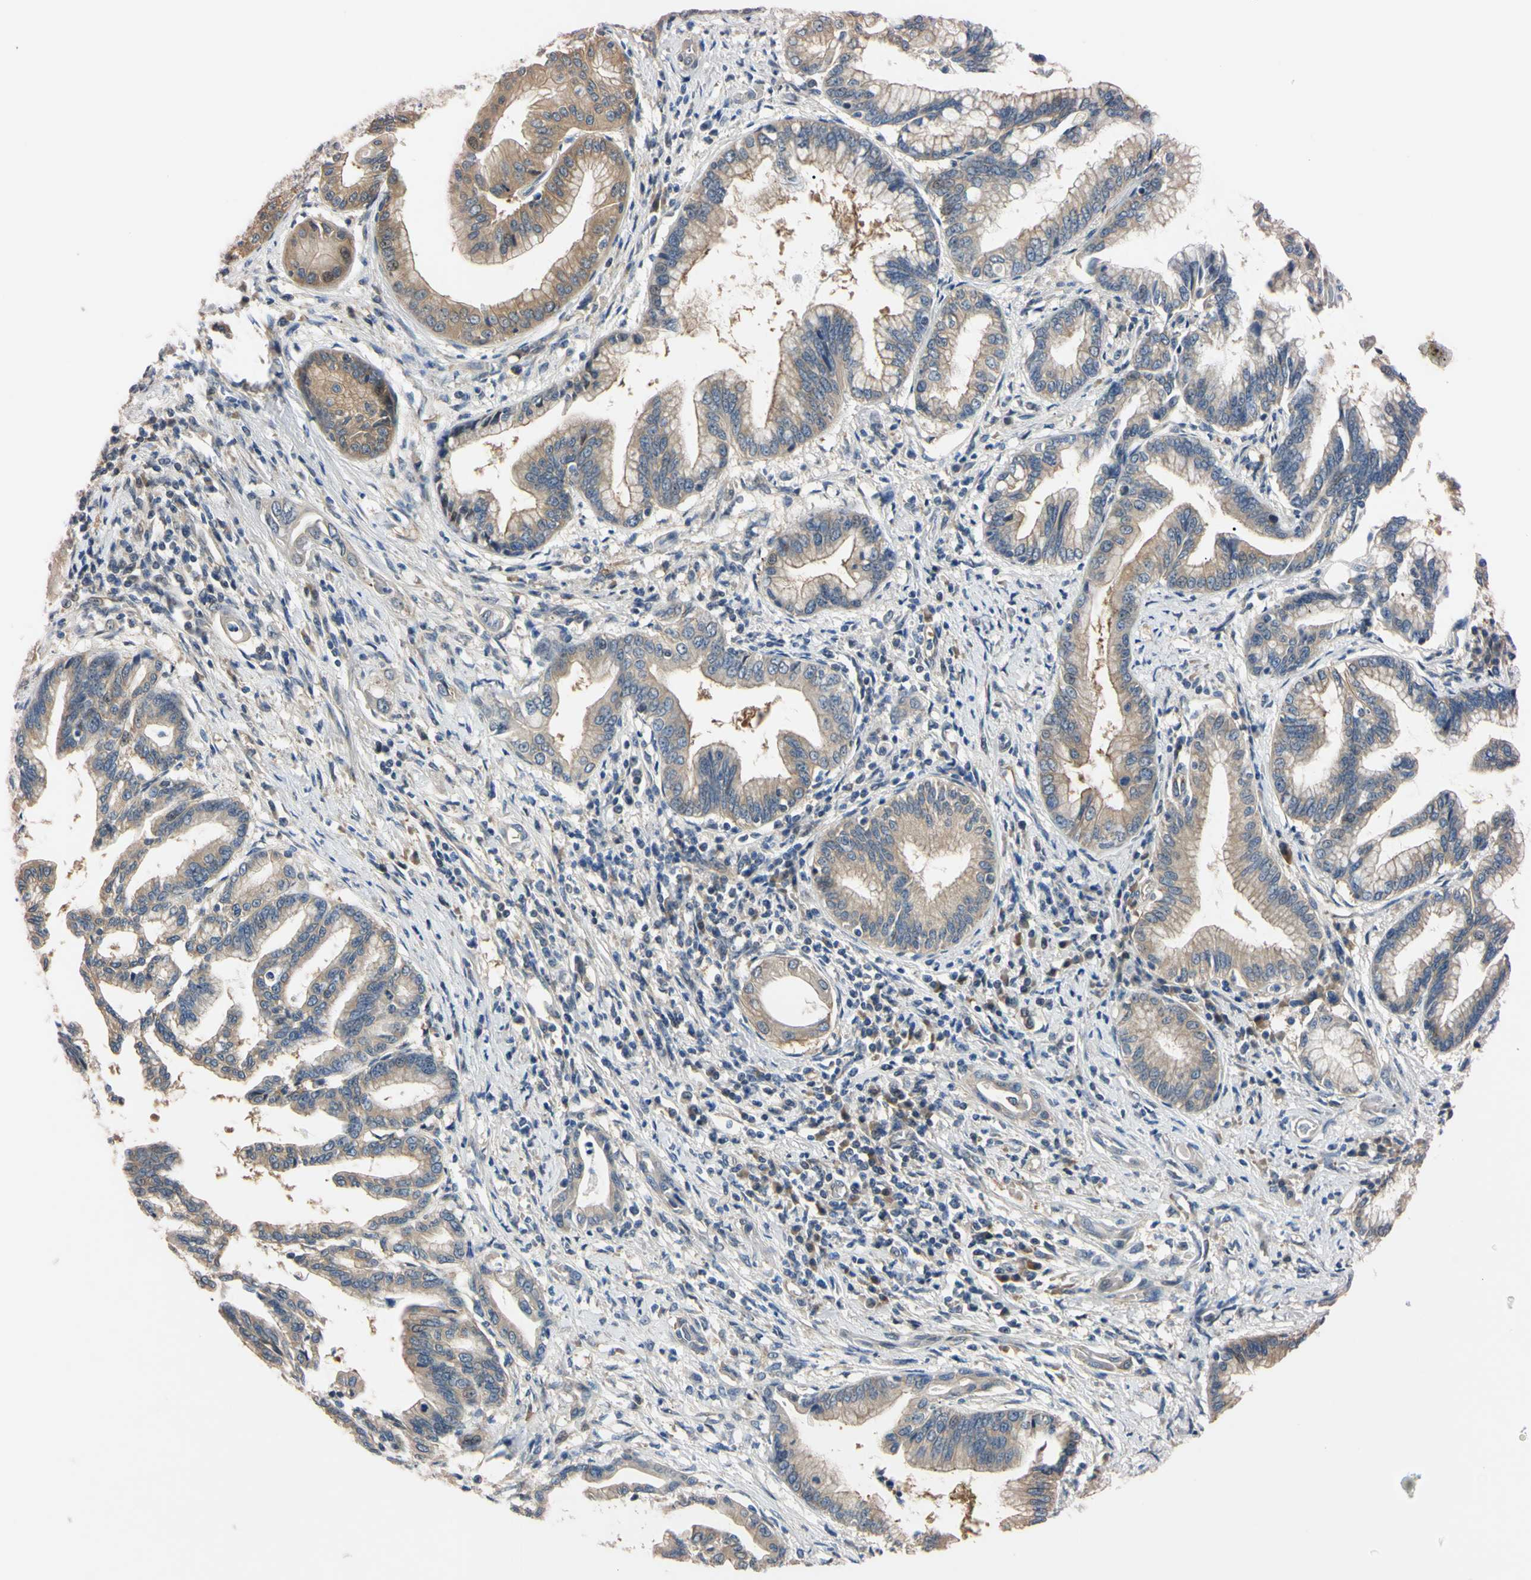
{"staining": {"intensity": "weak", "quantity": ">75%", "location": "cytoplasmic/membranous"}, "tissue": "pancreatic cancer", "cell_type": "Tumor cells", "image_type": "cancer", "snomed": [{"axis": "morphology", "description": "Adenocarcinoma, NOS"}, {"axis": "topography", "description": "Pancreas"}], "caption": "This histopathology image displays IHC staining of human pancreatic cancer, with low weak cytoplasmic/membranous positivity in approximately >75% of tumor cells.", "gene": "RARS1", "patient": {"sex": "female", "age": 64}}